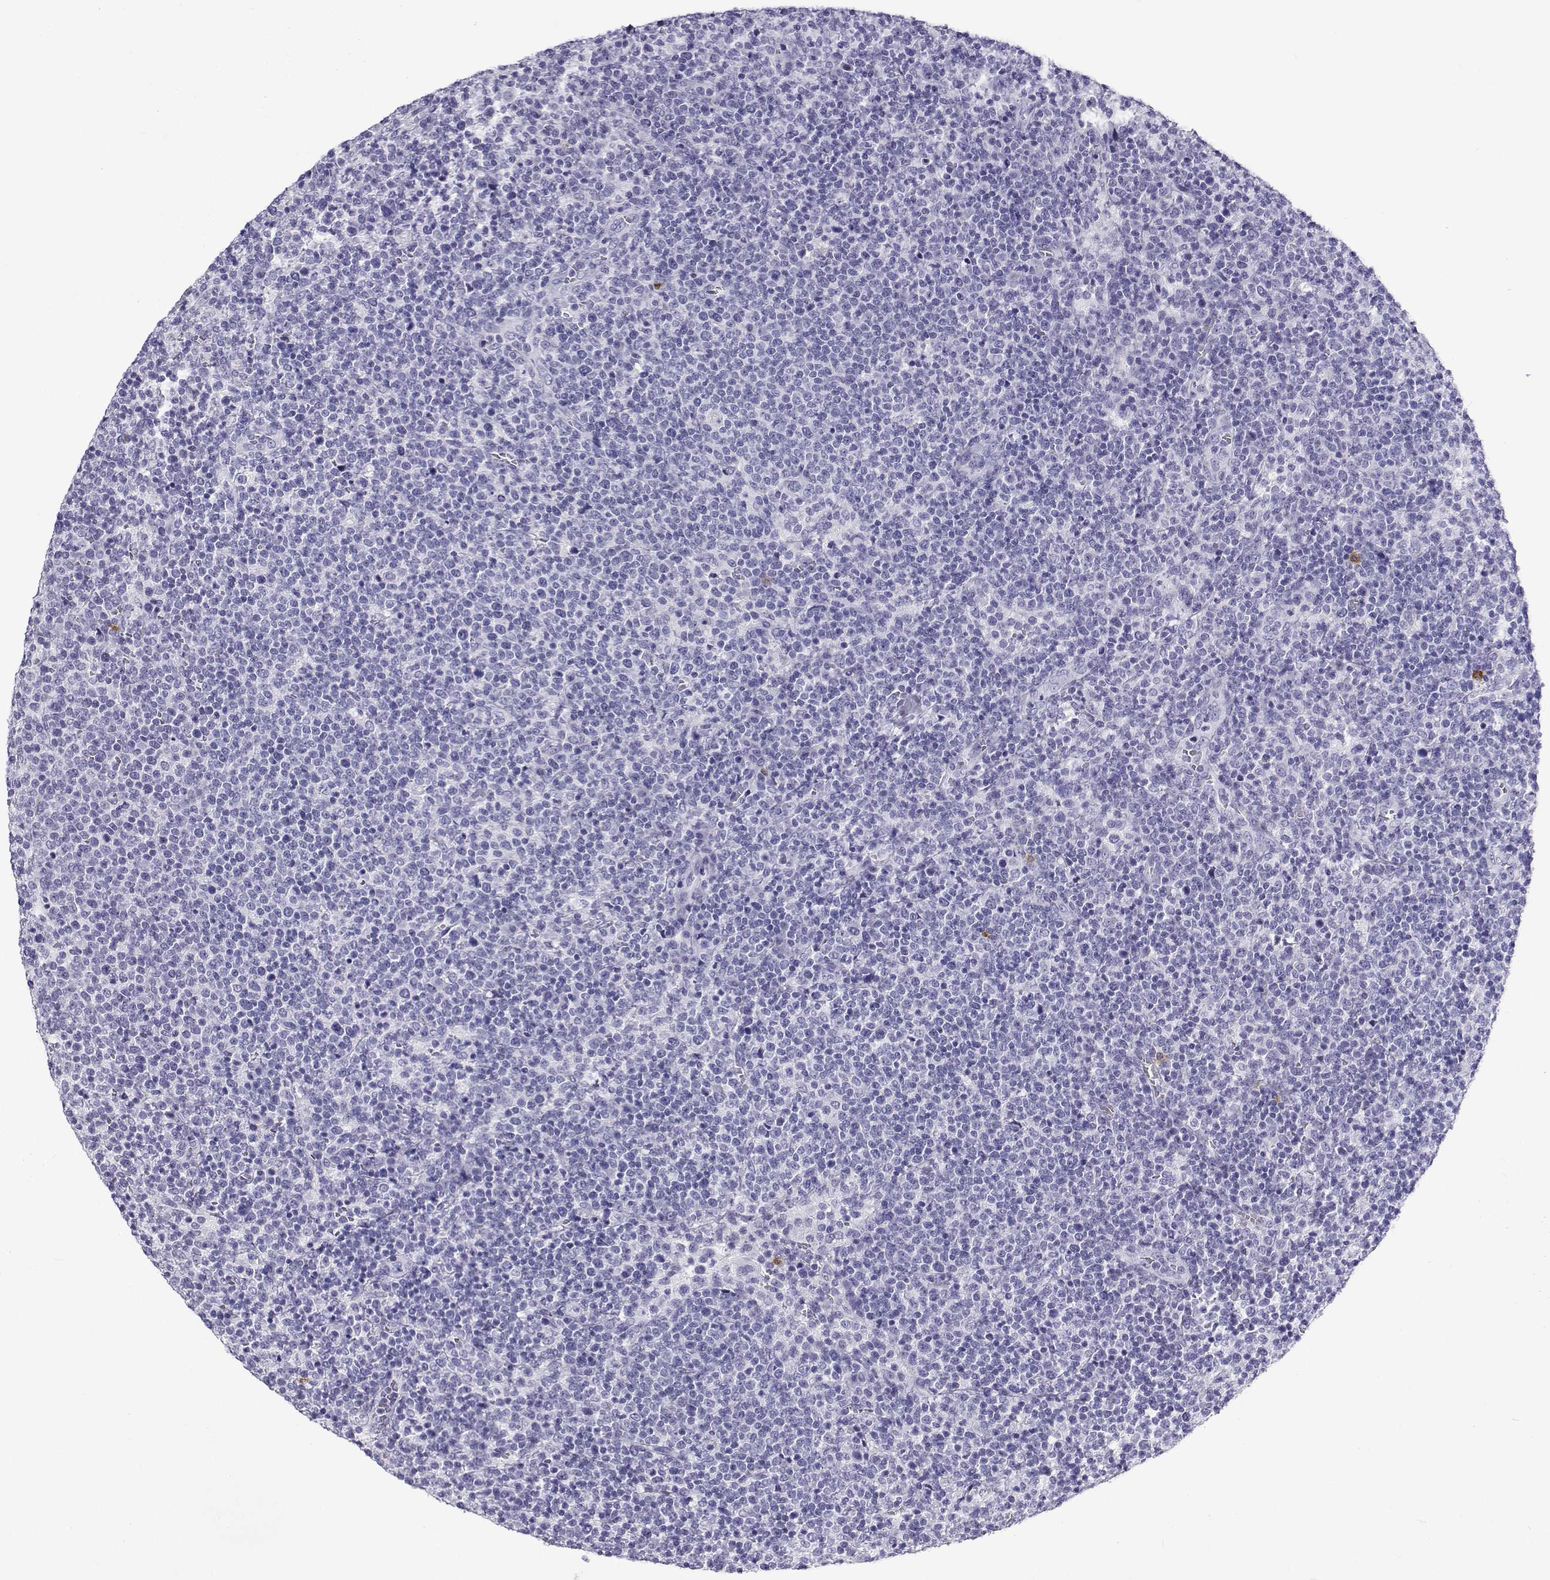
{"staining": {"intensity": "negative", "quantity": "none", "location": "none"}, "tissue": "lymphoma", "cell_type": "Tumor cells", "image_type": "cancer", "snomed": [{"axis": "morphology", "description": "Malignant lymphoma, non-Hodgkin's type, High grade"}, {"axis": "topography", "description": "Lymph node"}], "caption": "This is an IHC photomicrograph of lymphoma. There is no expression in tumor cells.", "gene": "CABS1", "patient": {"sex": "male", "age": 61}}